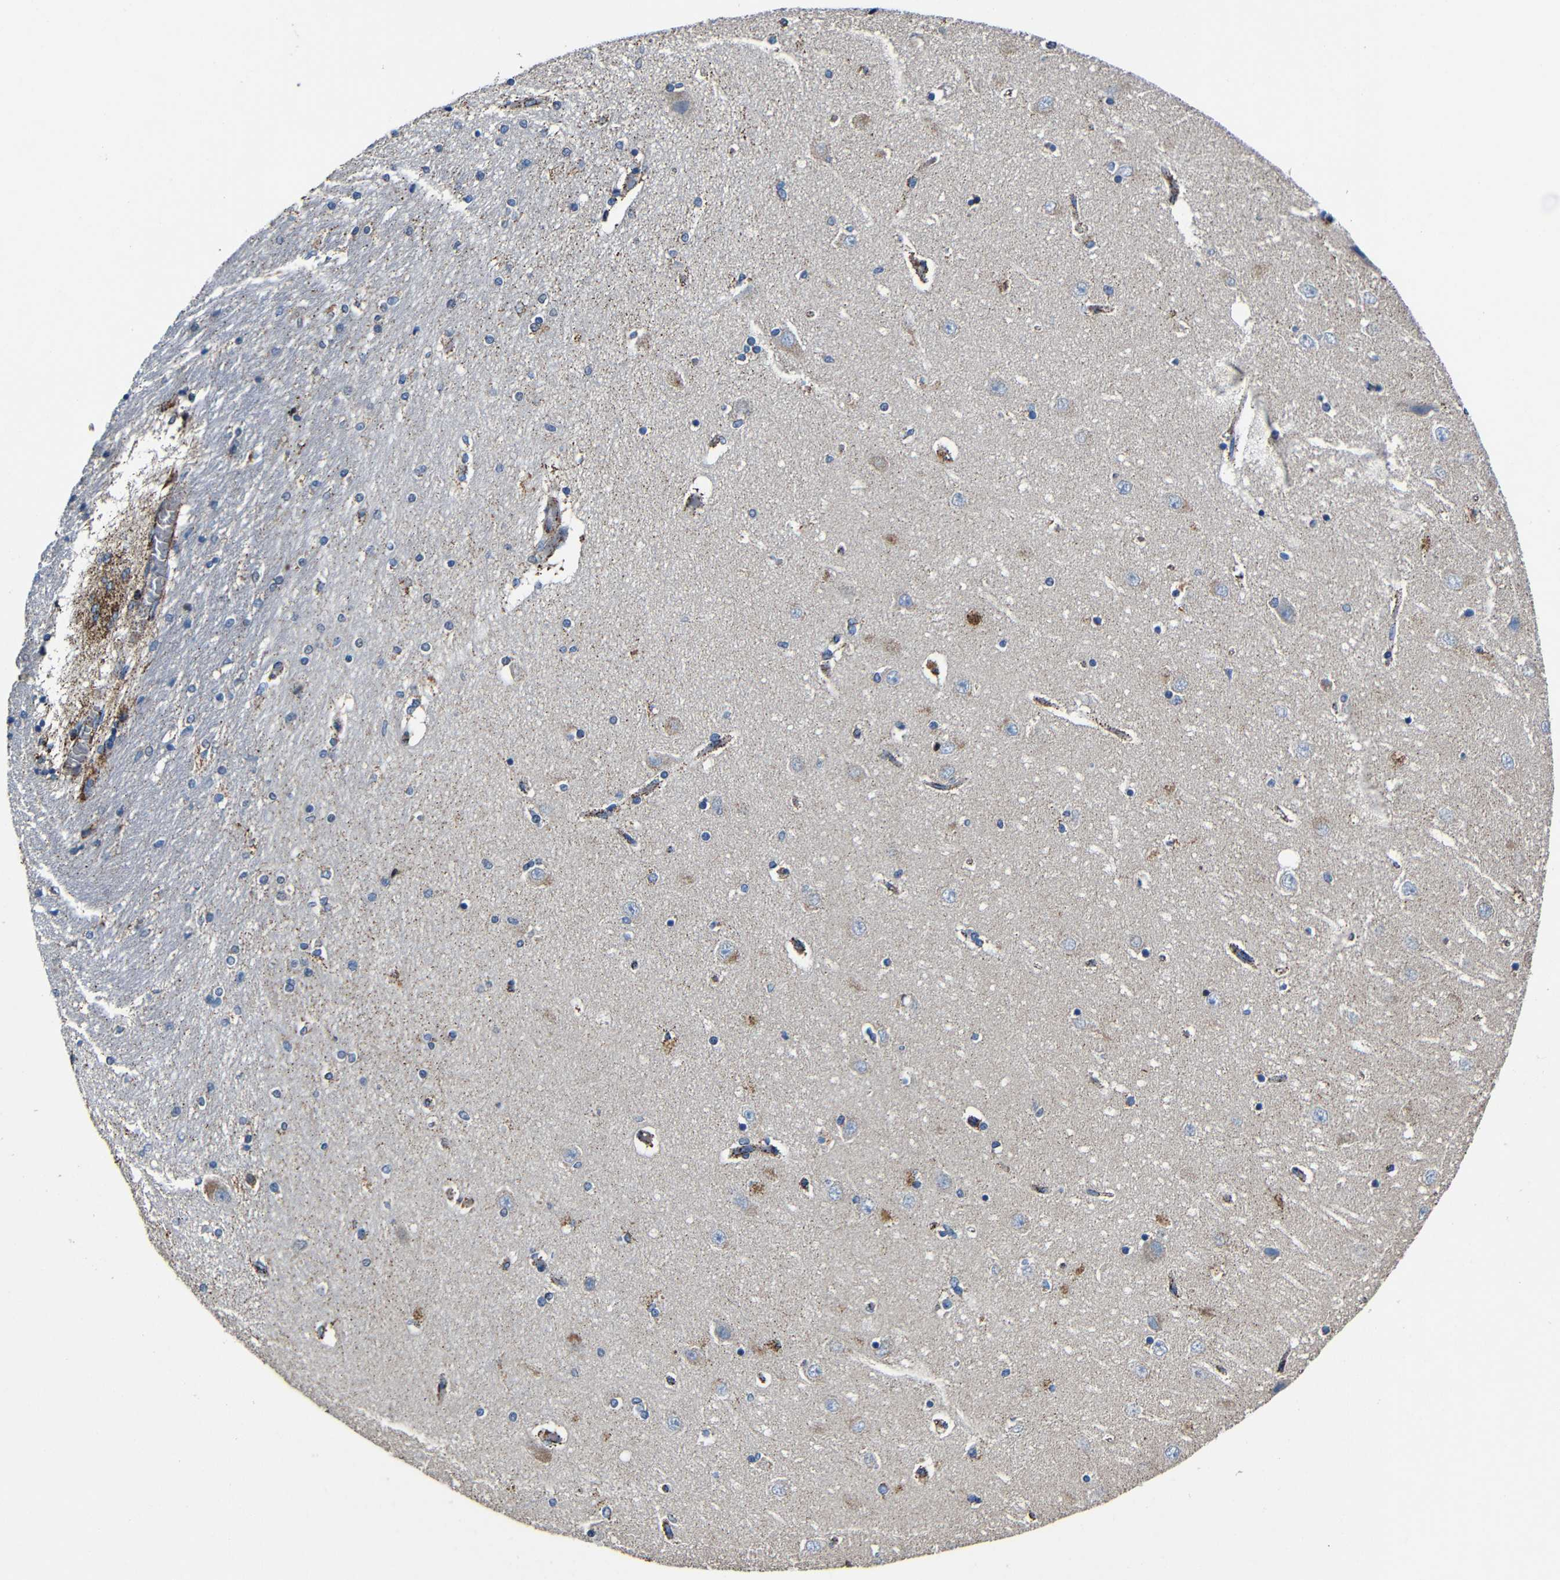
{"staining": {"intensity": "strong", "quantity": "<25%", "location": "nuclear"}, "tissue": "hippocampus", "cell_type": "Glial cells", "image_type": "normal", "snomed": [{"axis": "morphology", "description": "Normal tissue, NOS"}, {"axis": "topography", "description": "Hippocampus"}], "caption": "A brown stain labels strong nuclear staining of a protein in glial cells of benign hippocampus.", "gene": "CA5B", "patient": {"sex": "female", "age": 54}}